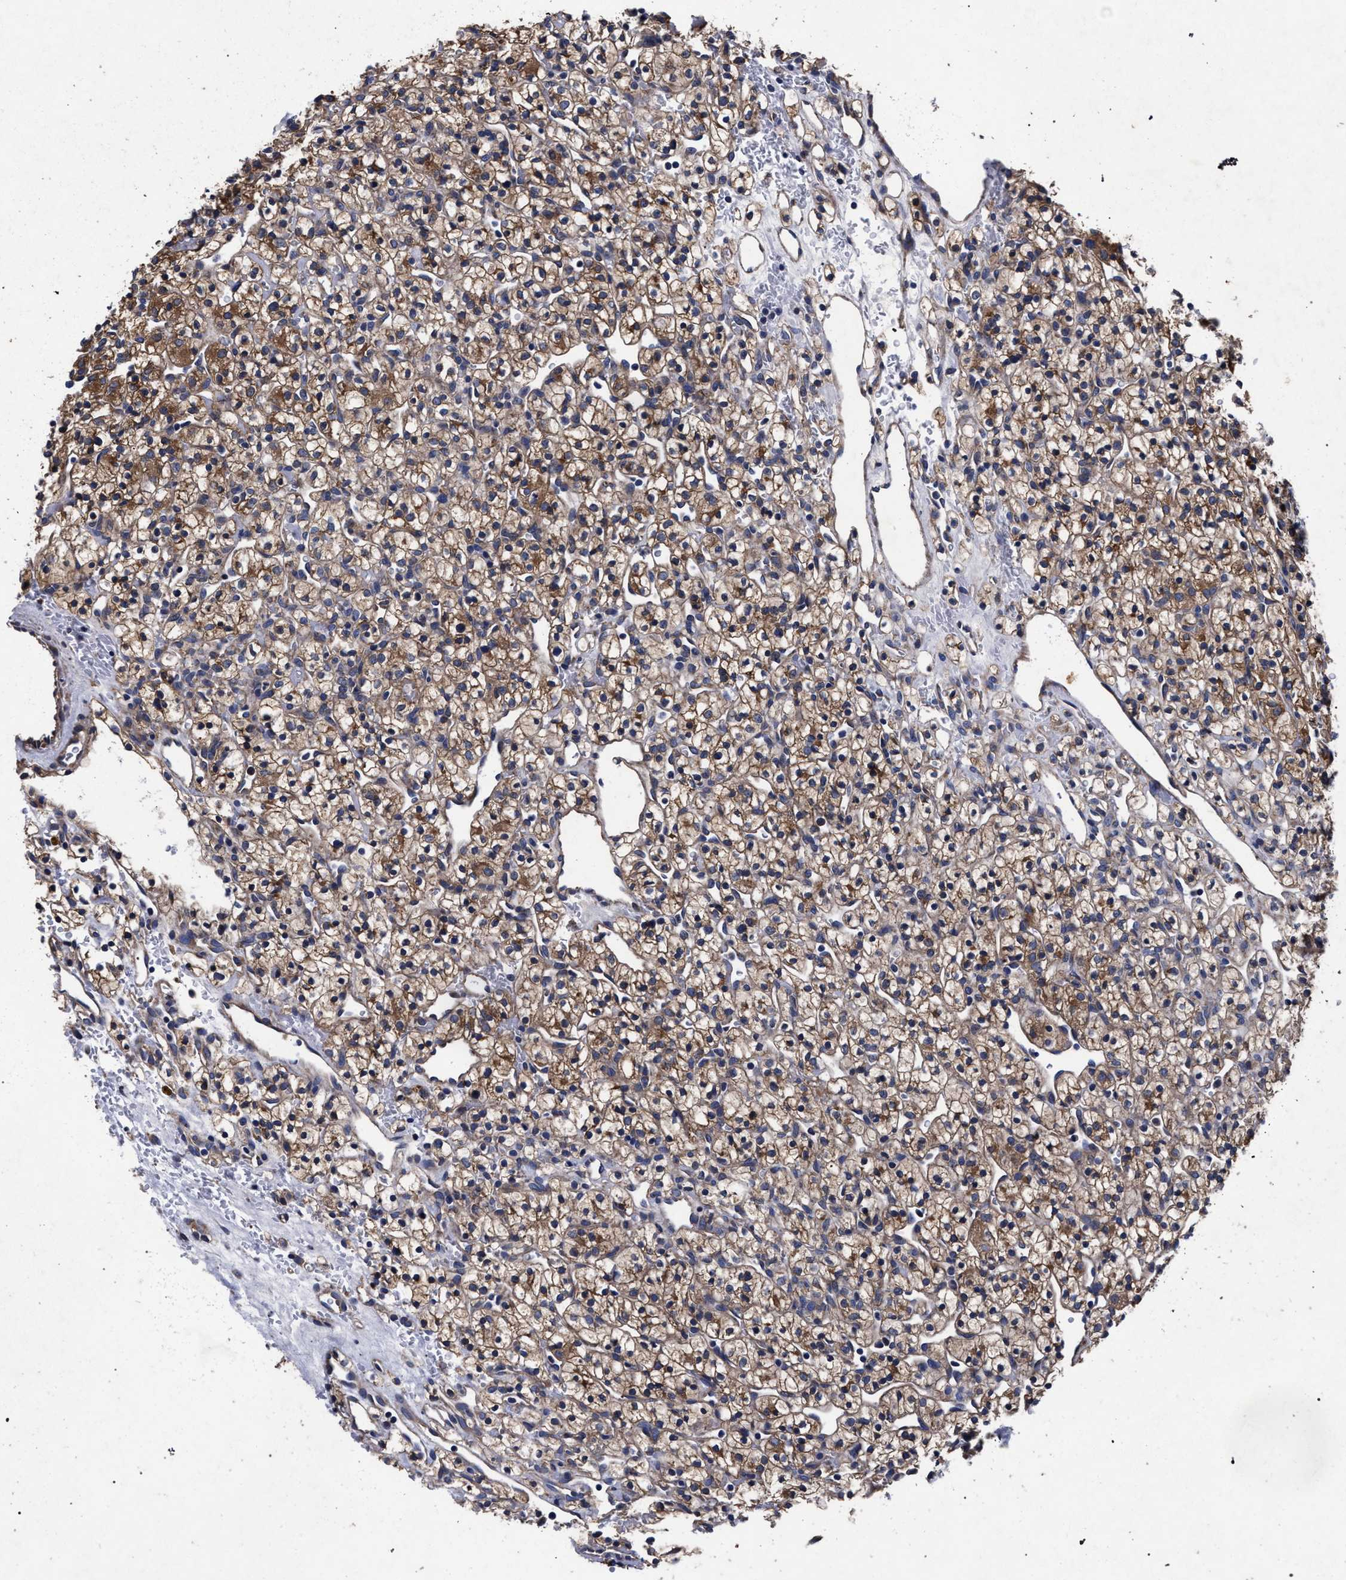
{"staining": {"intensity": "moderate", "quantity": ">75%", "location": "cytoplasmic/membranous"}, "tissue": "renal cancer", "cell_type": "Tumor cells", "image_type": "cancer", "snomed": [{"axis": "morphology", "description": "Adenocarcinoma, NOS"}, {"axis": "topography", "description": "Kidney"}], "caption": "A medium amount of moderate cytoplasmic/membranous staining is appreciated in approximately >75% of tumor cells in renal cancer (adenocarcinoma) tissue.", "gene": "CFAP95", "patient": {"sex": "female", "age": 57}}